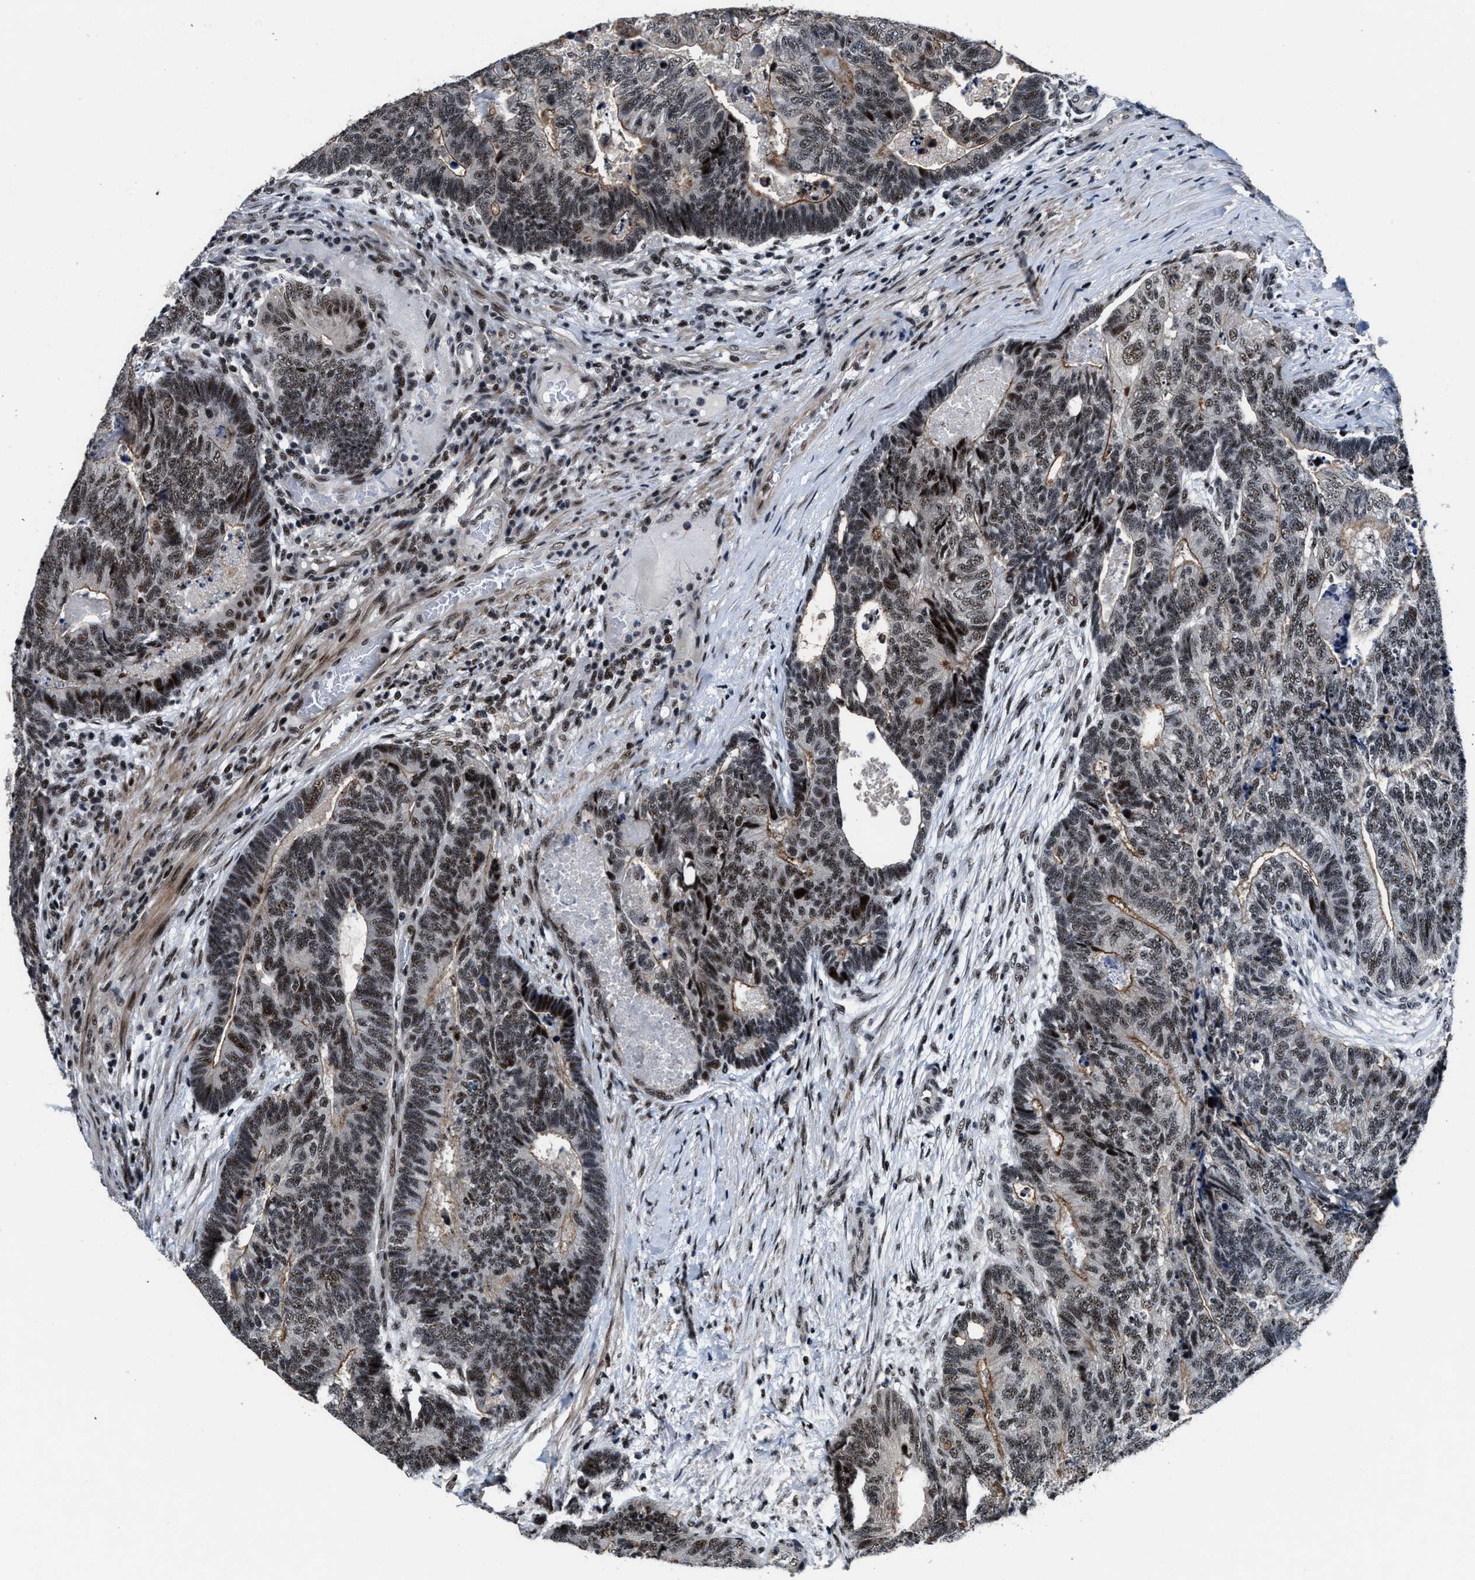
{"staining": {"intensity": "weak", "quantity": ">75%", "location": "nuclear"}, "tissue": "colorectal cancer", "cell_type": "Tumor cells", "image_type": "cancer", "snomed": [{"axis": "morphology", "description": "Adenocarcinoma, NOS"}, {"axis": "topography", "description": "Colon"}], "caption": "The micrograph reveals a brown stain indicating the presence of a protein in the nuclear of tumor cells in colorectal cancer.", "gene": "ZNF233", "patient": {"sex": "female", "age": 67}}